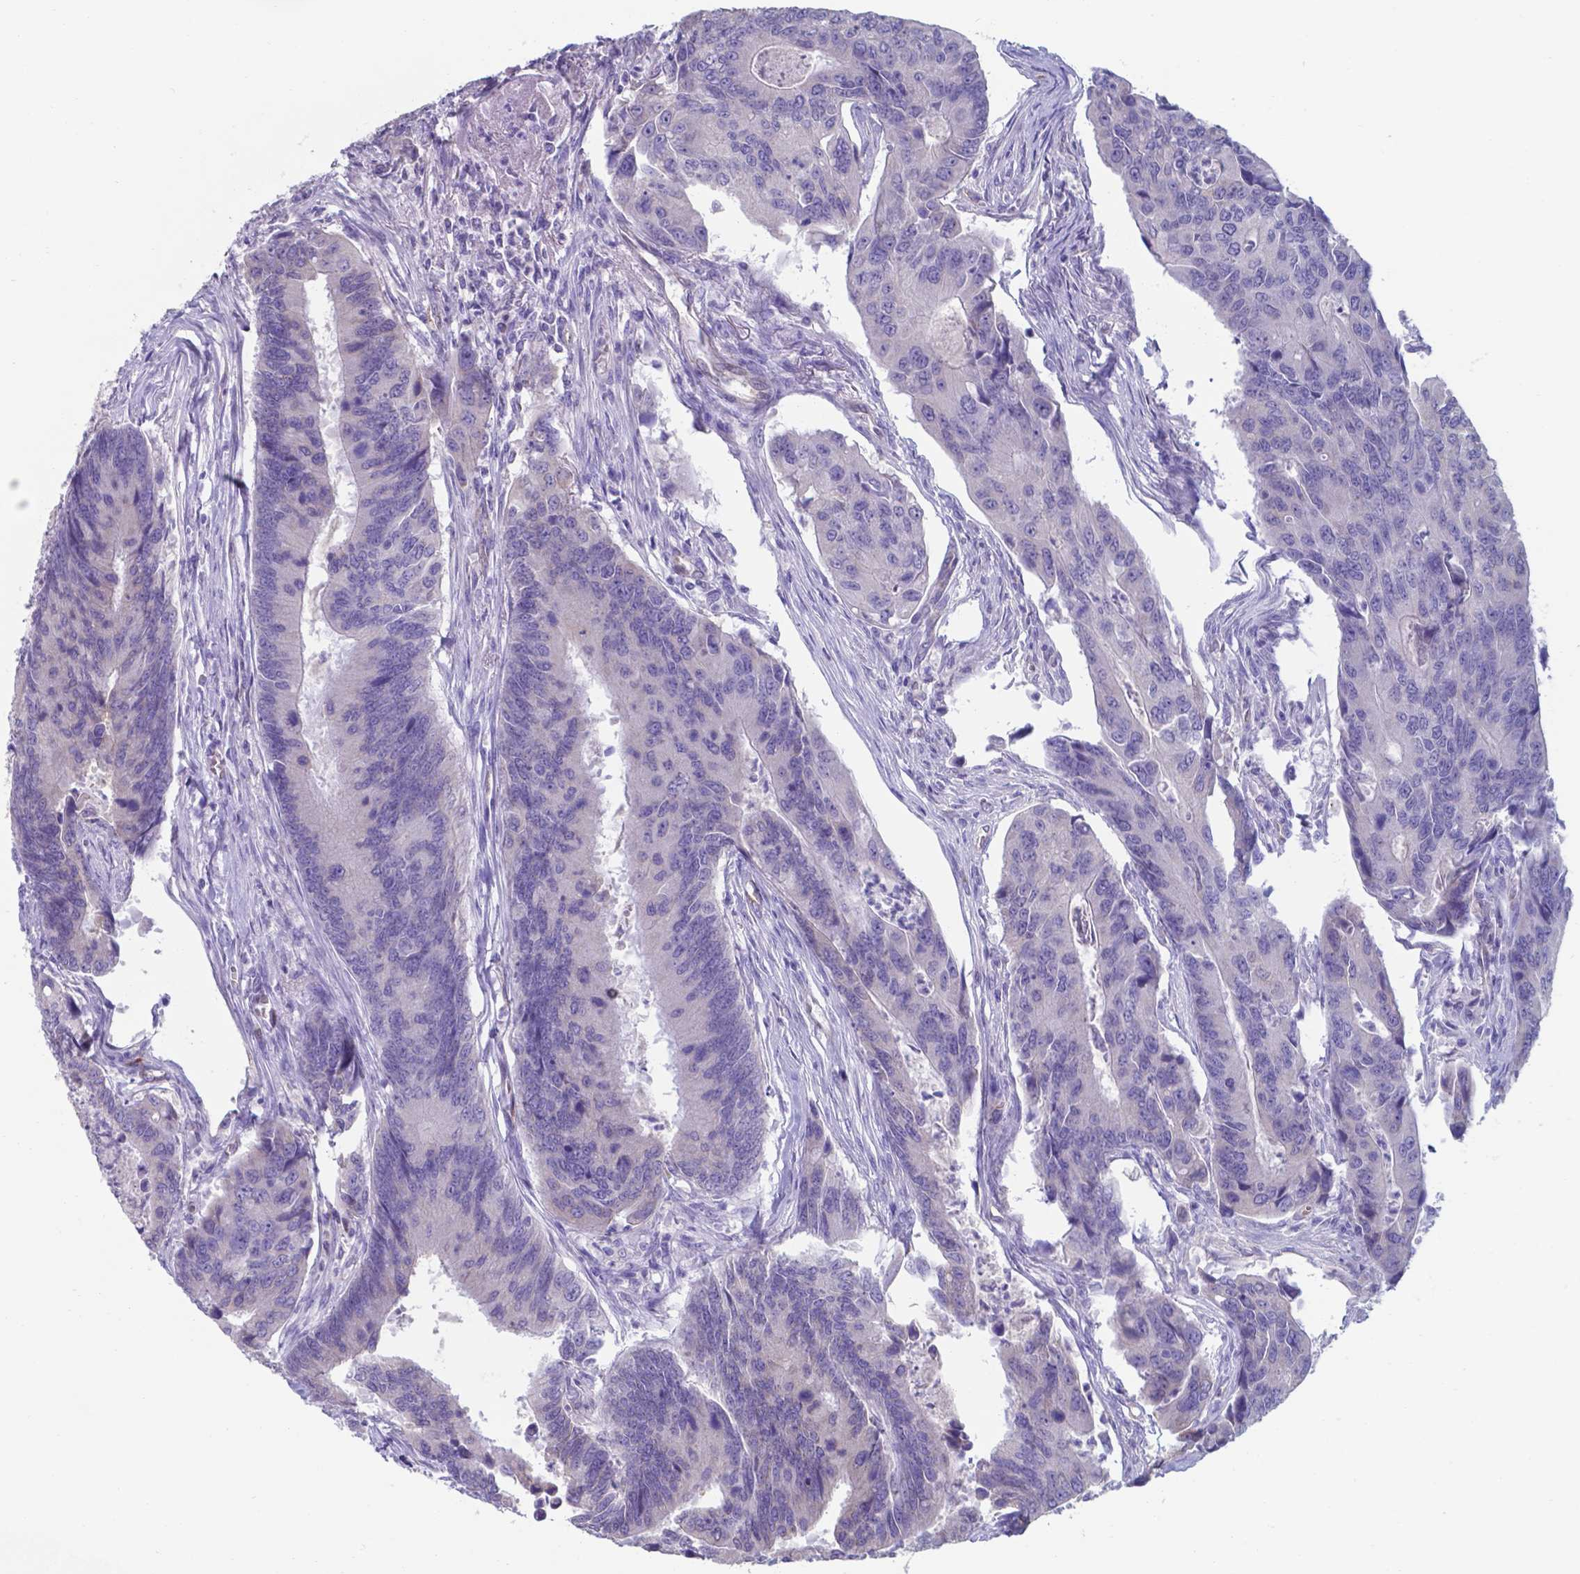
{"staining": {"intensity": "negative", "quantity": "none", "location": "none"}, "tissue": "colorectal cancer", "cell_type": "Tumor cells", "image_type": "cancer", "snomed": [{"axis": "morphology", "description": "Adenocarcinoma, NOS"}, {"axis": "topography", "description": "Colon"}], "caption": "Immunohistochemistry micrograph of neoplastic tissue: human colorectal cancer stained with DAB (3,3'-diaminobenzidine) demonstrates no significant protein expression in tumor cells. (IHC, brightfield microscopy, high magnification).", "gene": "UBE2J1", "patient": {"sex": "female", "age": 67}}